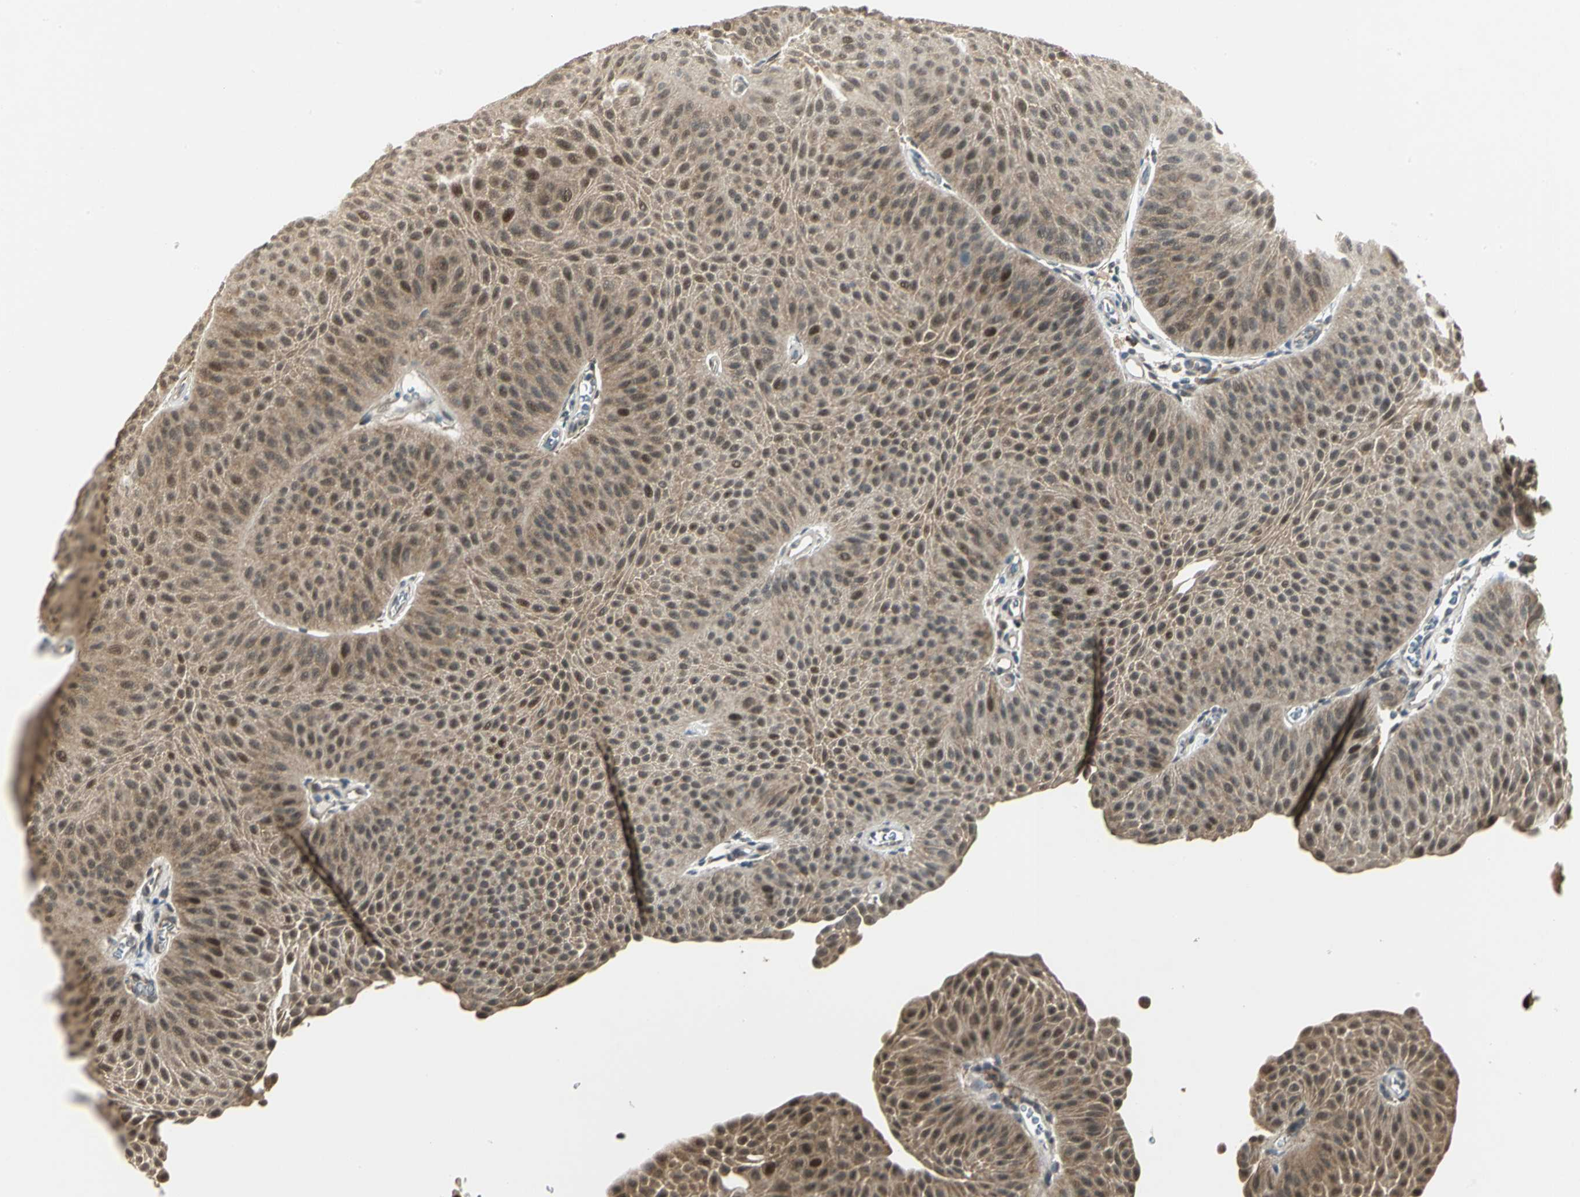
{"staining": {"intensity": "moderate", "quantity": ">75%", "location": "cytoplasmic/membranous,nuclear"}, "tissue": "urothelial cancer", "cell_type": "Tumor cells", "image_type": "cancer", "snomed": [{"axis": "morphology", "description": "Urothelial carcinoma, Low grade"}, {"axis": "topography", "description": "Urinary bladder"}], "caption": "A histopathology image of human urothelial cancer stained for a protein displays moderate cytoplasmic/membranous and nuclear brown staining in tumor cells.", "gene": "PSMC4", "patient": {"sex": "female", "age": 60}}